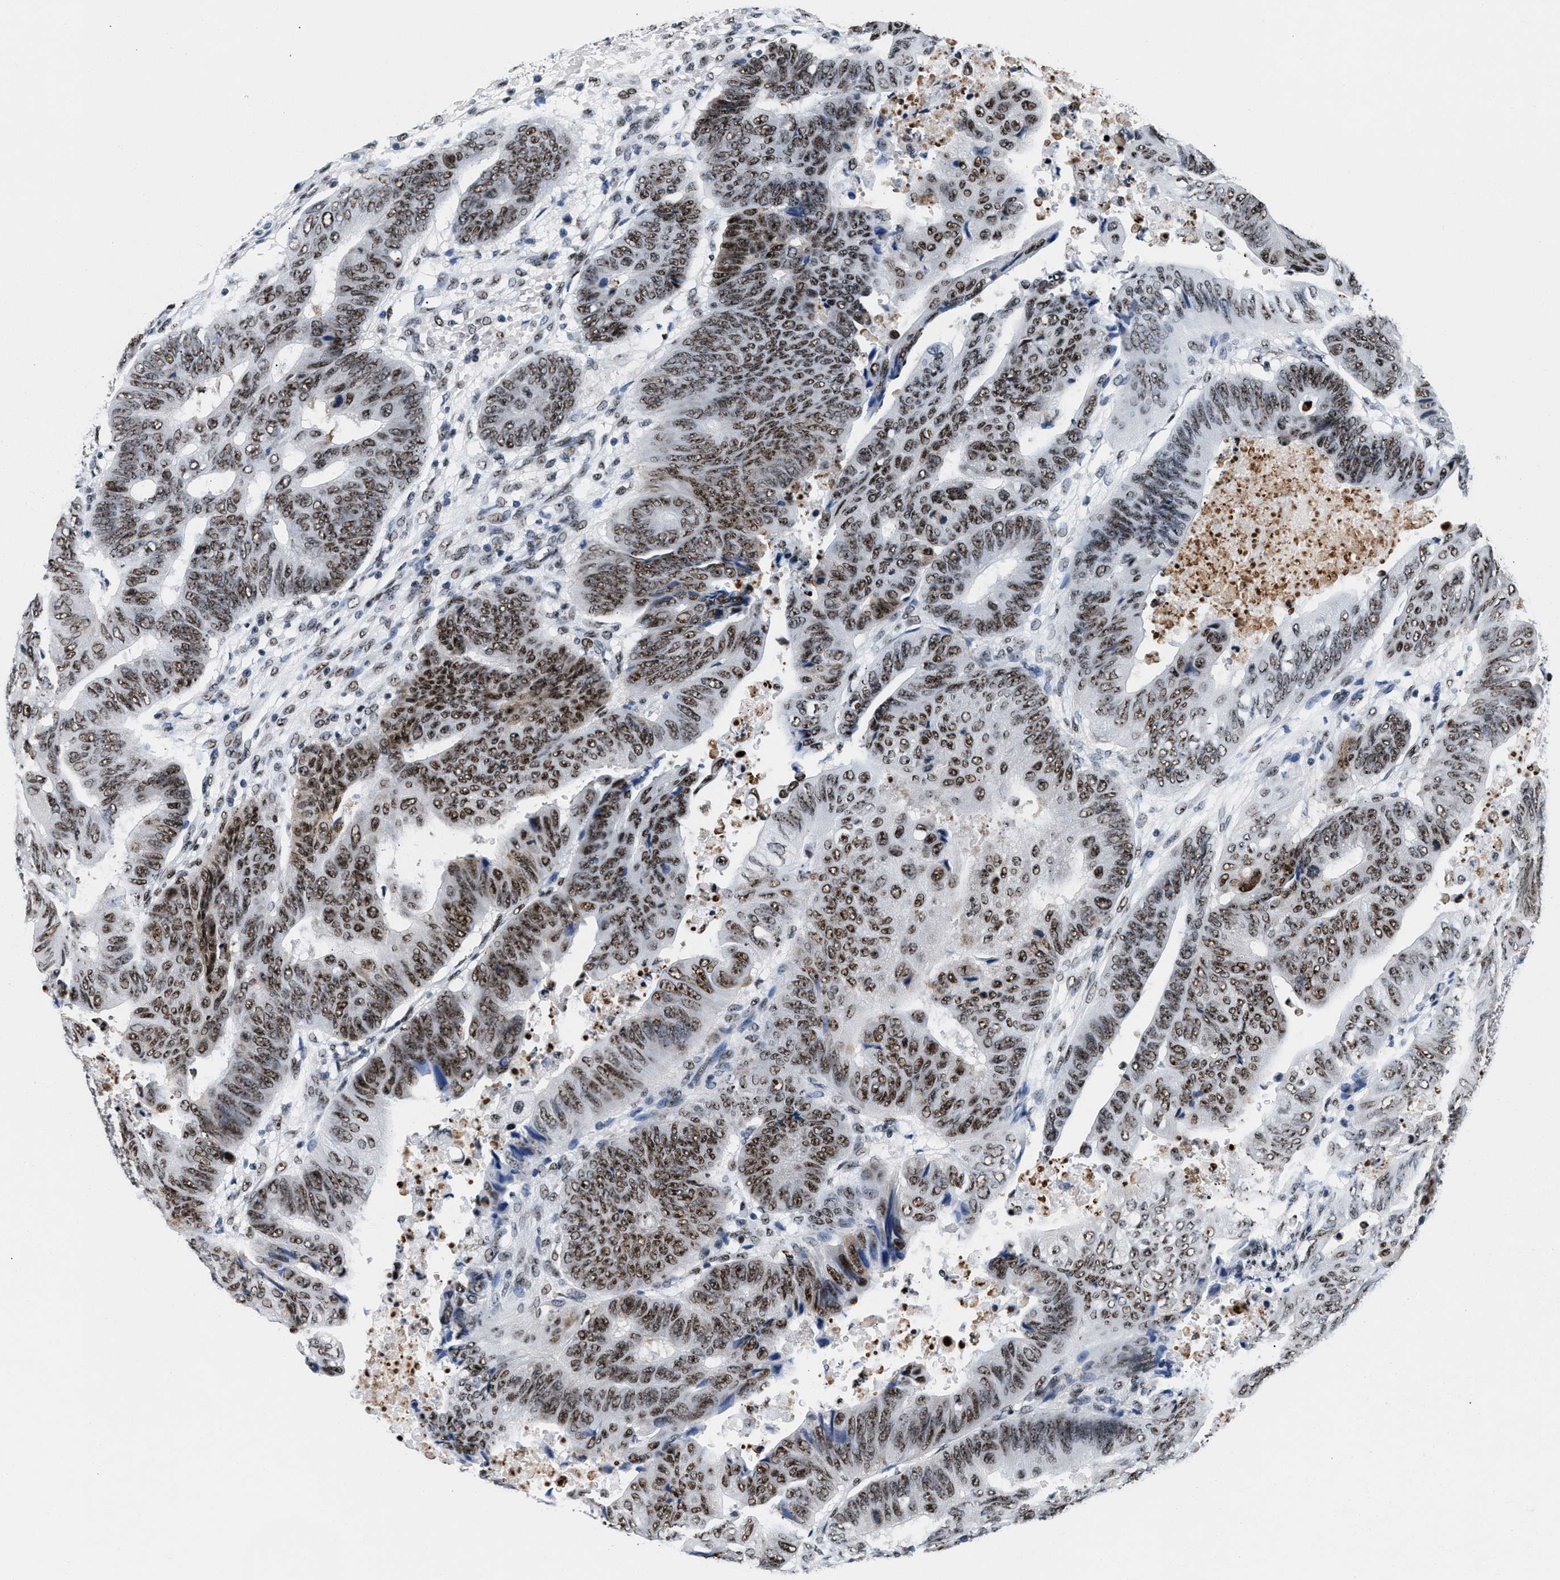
{"staining": {"intensity": "strong", "quantity": ">75%", "location": "nuclear"}, "tissue": "colorectal cancer", "cell_type": "Tumor cells", "image_type": "cancer", "snomed": [{"axis": "morphology", "description": "Normal tissue, NOS"}, {"axis": "morphology", "description": "Adenocarcinoma, NOS"}, {"axis": "topography", "description": "Rectum"}, {"axis": "topography", "description": "Peripheral nerve tissue"}], "caption": "Colorectal adenocarcinoma stained with IHC exhibits strong nuclear expression in about >75% of tumor cells.", "gene": "RAD50", "patient": {"sex": "male", "age": 92}}